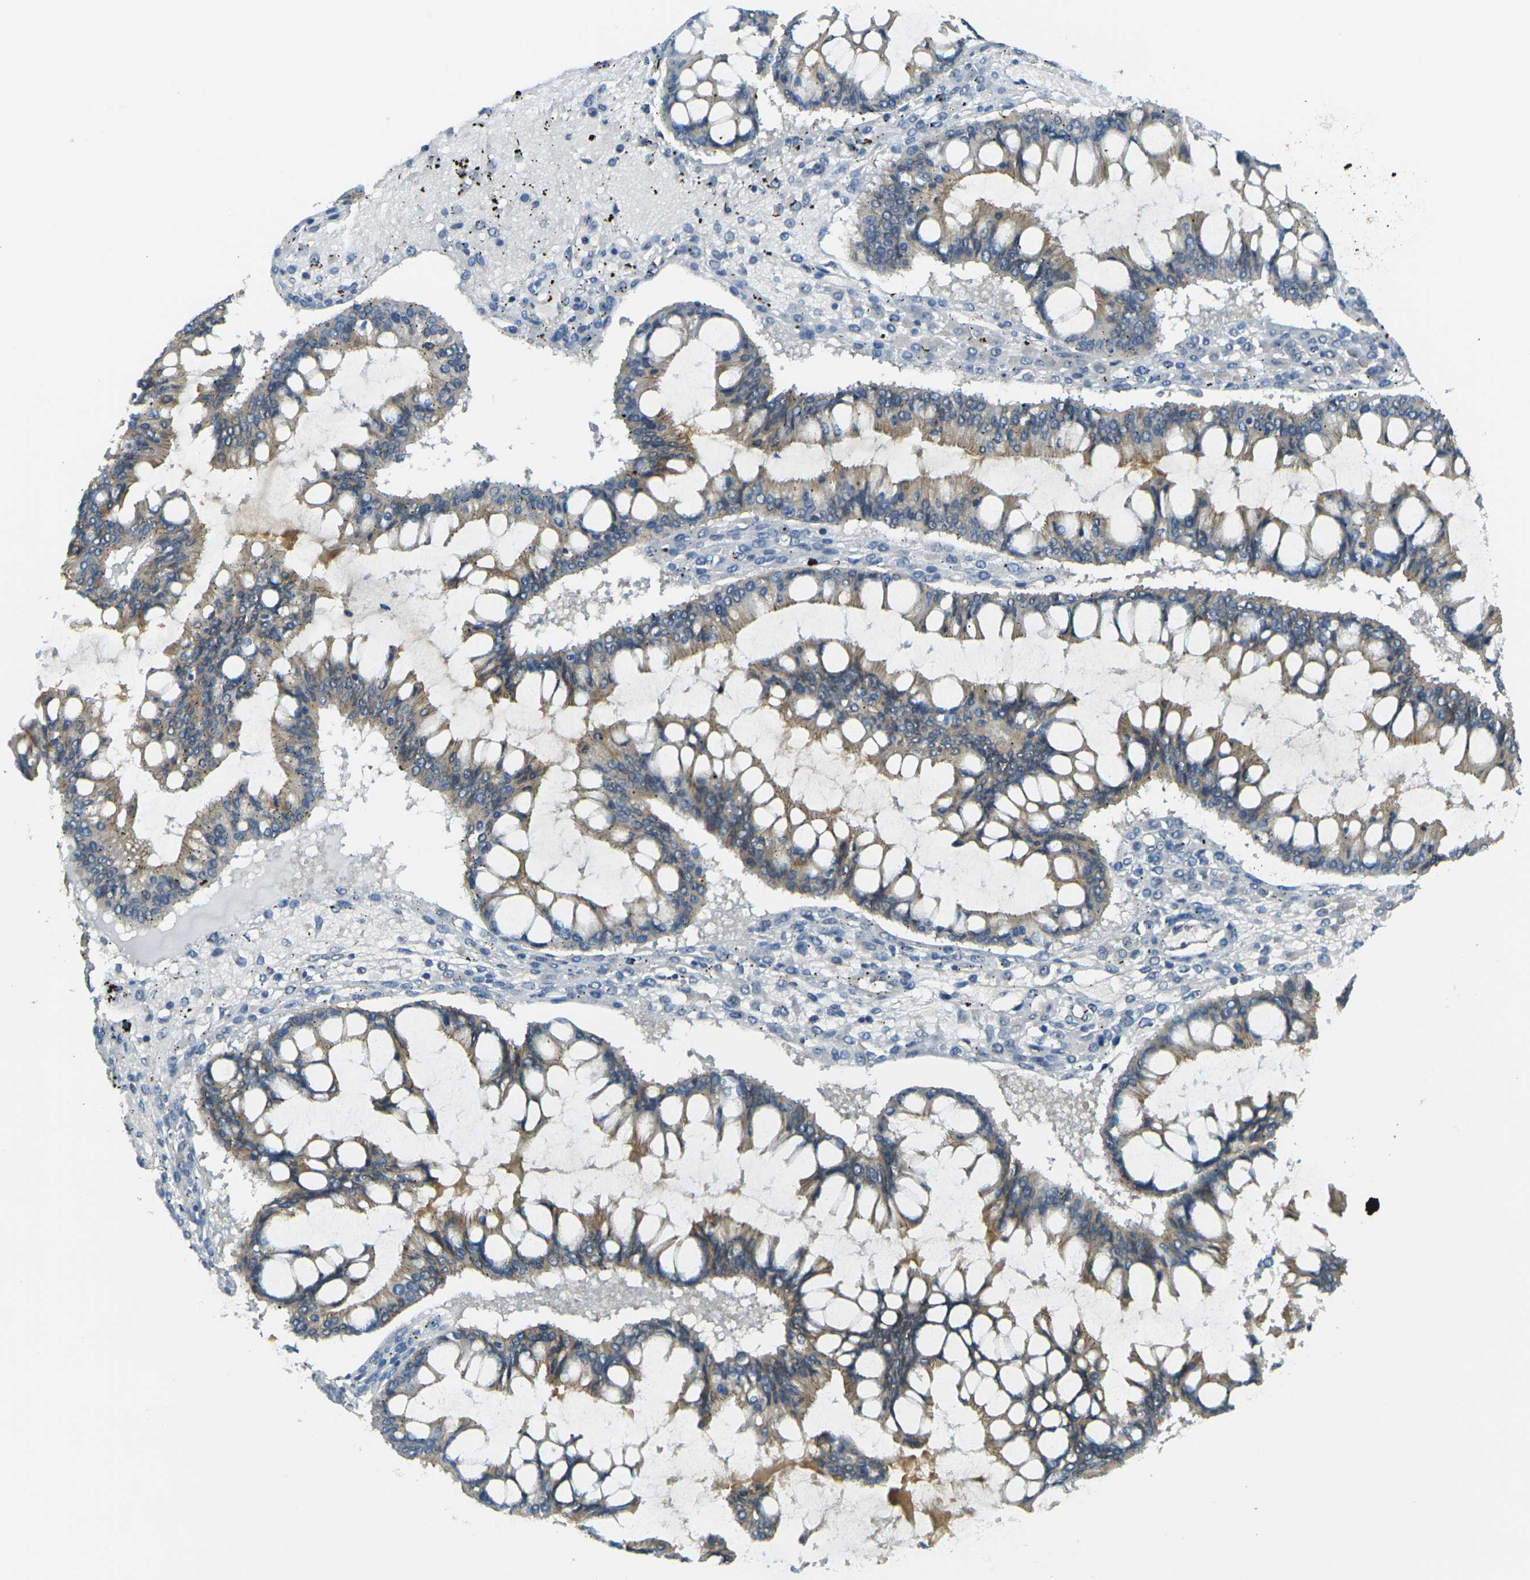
{"staining": {"intensity": "moderate", "quantity": ">75%", "location": "cytoplasmic/membranous"}, "tissue": "ovarian cancer", "cell_type": "Tumor cells", "image_type": "cancer", "snomed": [{"axis": "morphology", "description": "Cystadenocarcinoma, mucinous, NOS"}, {"axis": "topography", "description": "Ovary"}], "caption": "Tumor cells reveal medium levels of moderate cytoplasmic/membranous positivity in approximately >75% of cells in ovarian cancer.", "gene": "RHBDD1", "patient": {"sex": "female", "age": 73}}